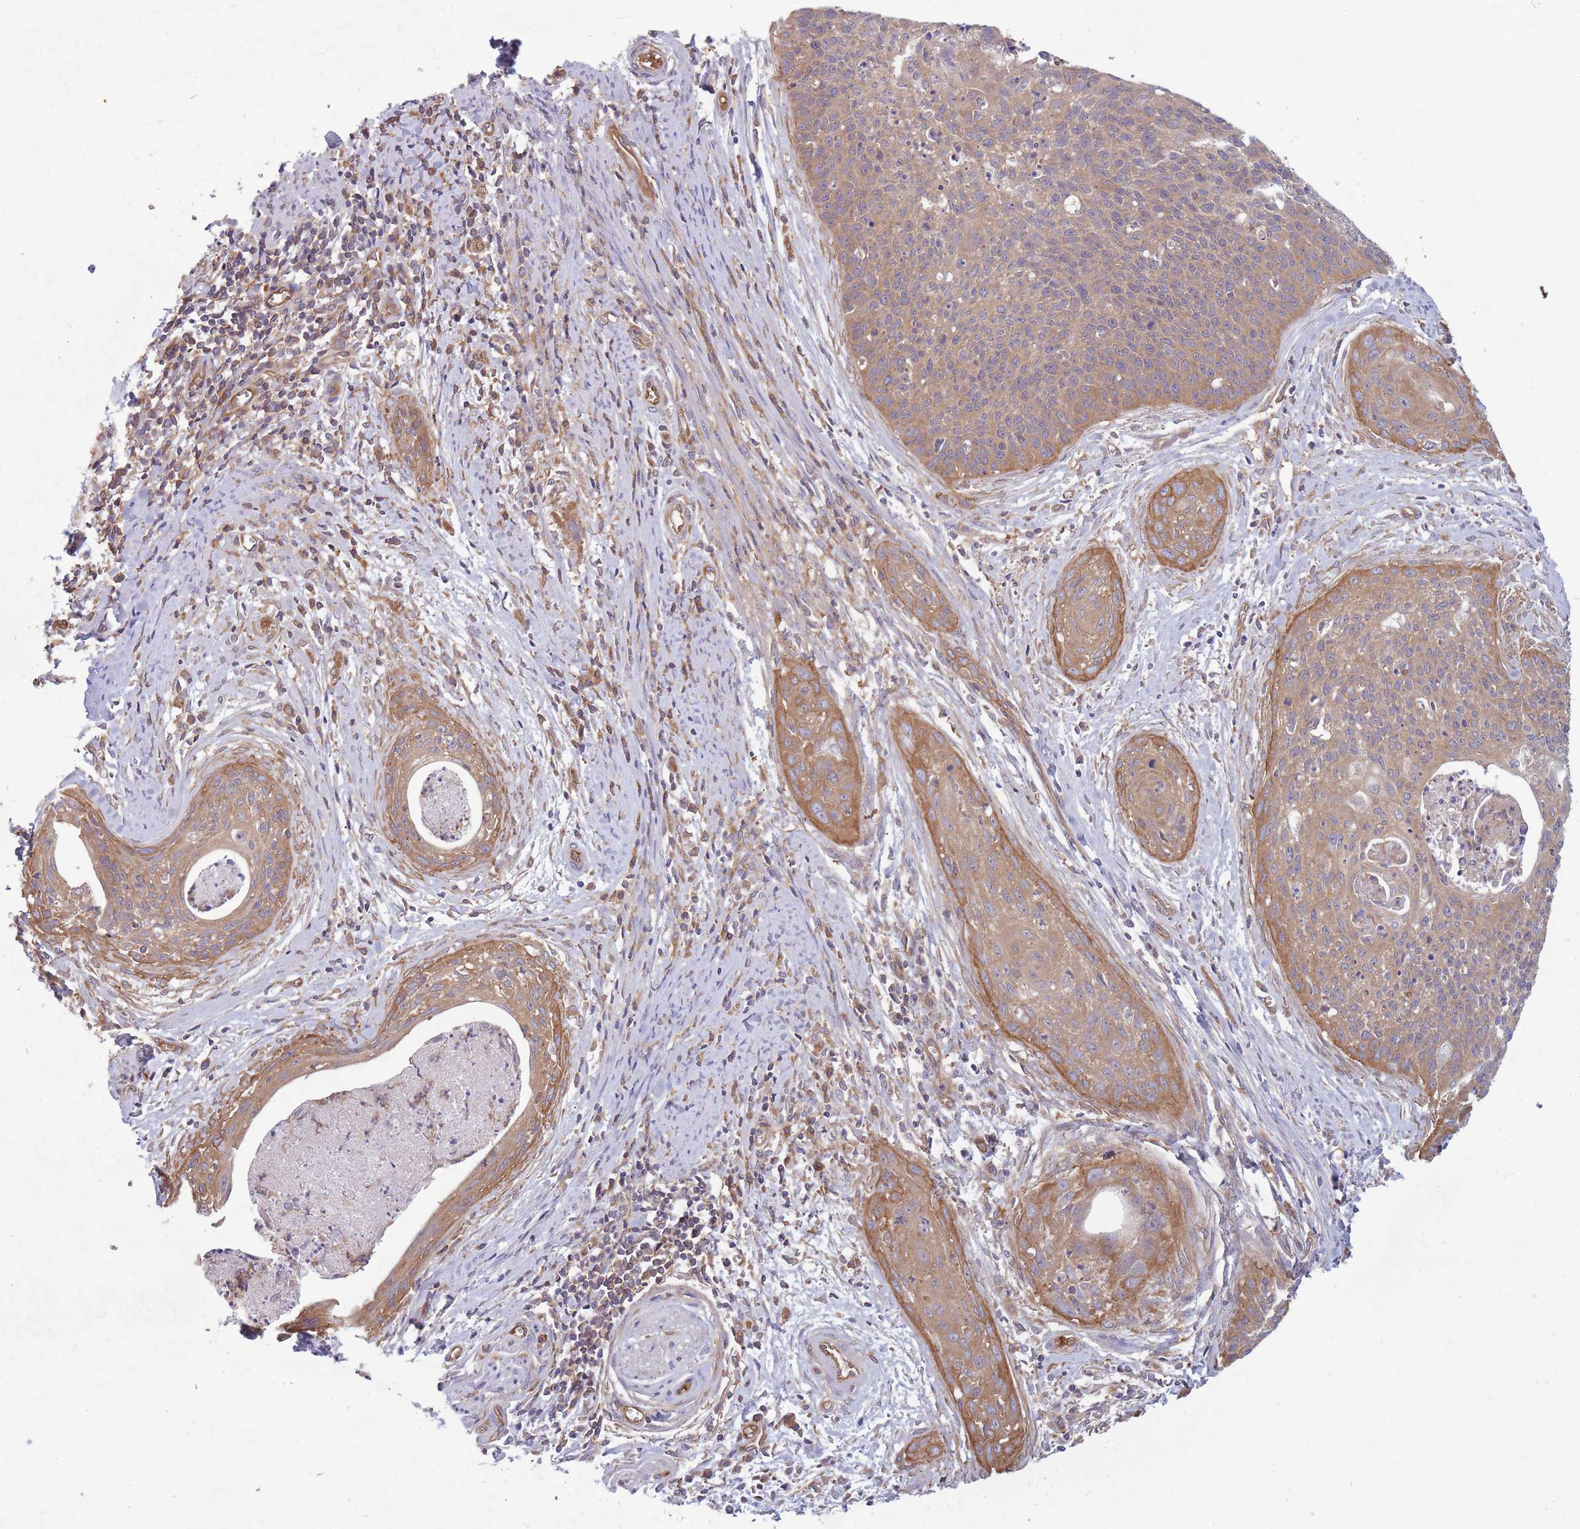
{"staining": {"intensity": "moderate", "quantity": ">75%", "location": "cytoplasmic/membranous"}, "tissue": "cervical cancer", "cell_type": "Tumor cells", "image_type": "cancer", "snomed": [{"axis": "morphology", "description": "Squamous cell carcinoma, NOS"}, {"axis": "topography", "description": "Cervix"}], "caption": "Cervical cancer tissue shows moderate cytoplasmic/membranous expression in approximately >75% of tumor cells", "gene": "GGA1", "patient": {"sex": "female", "age": 55}}